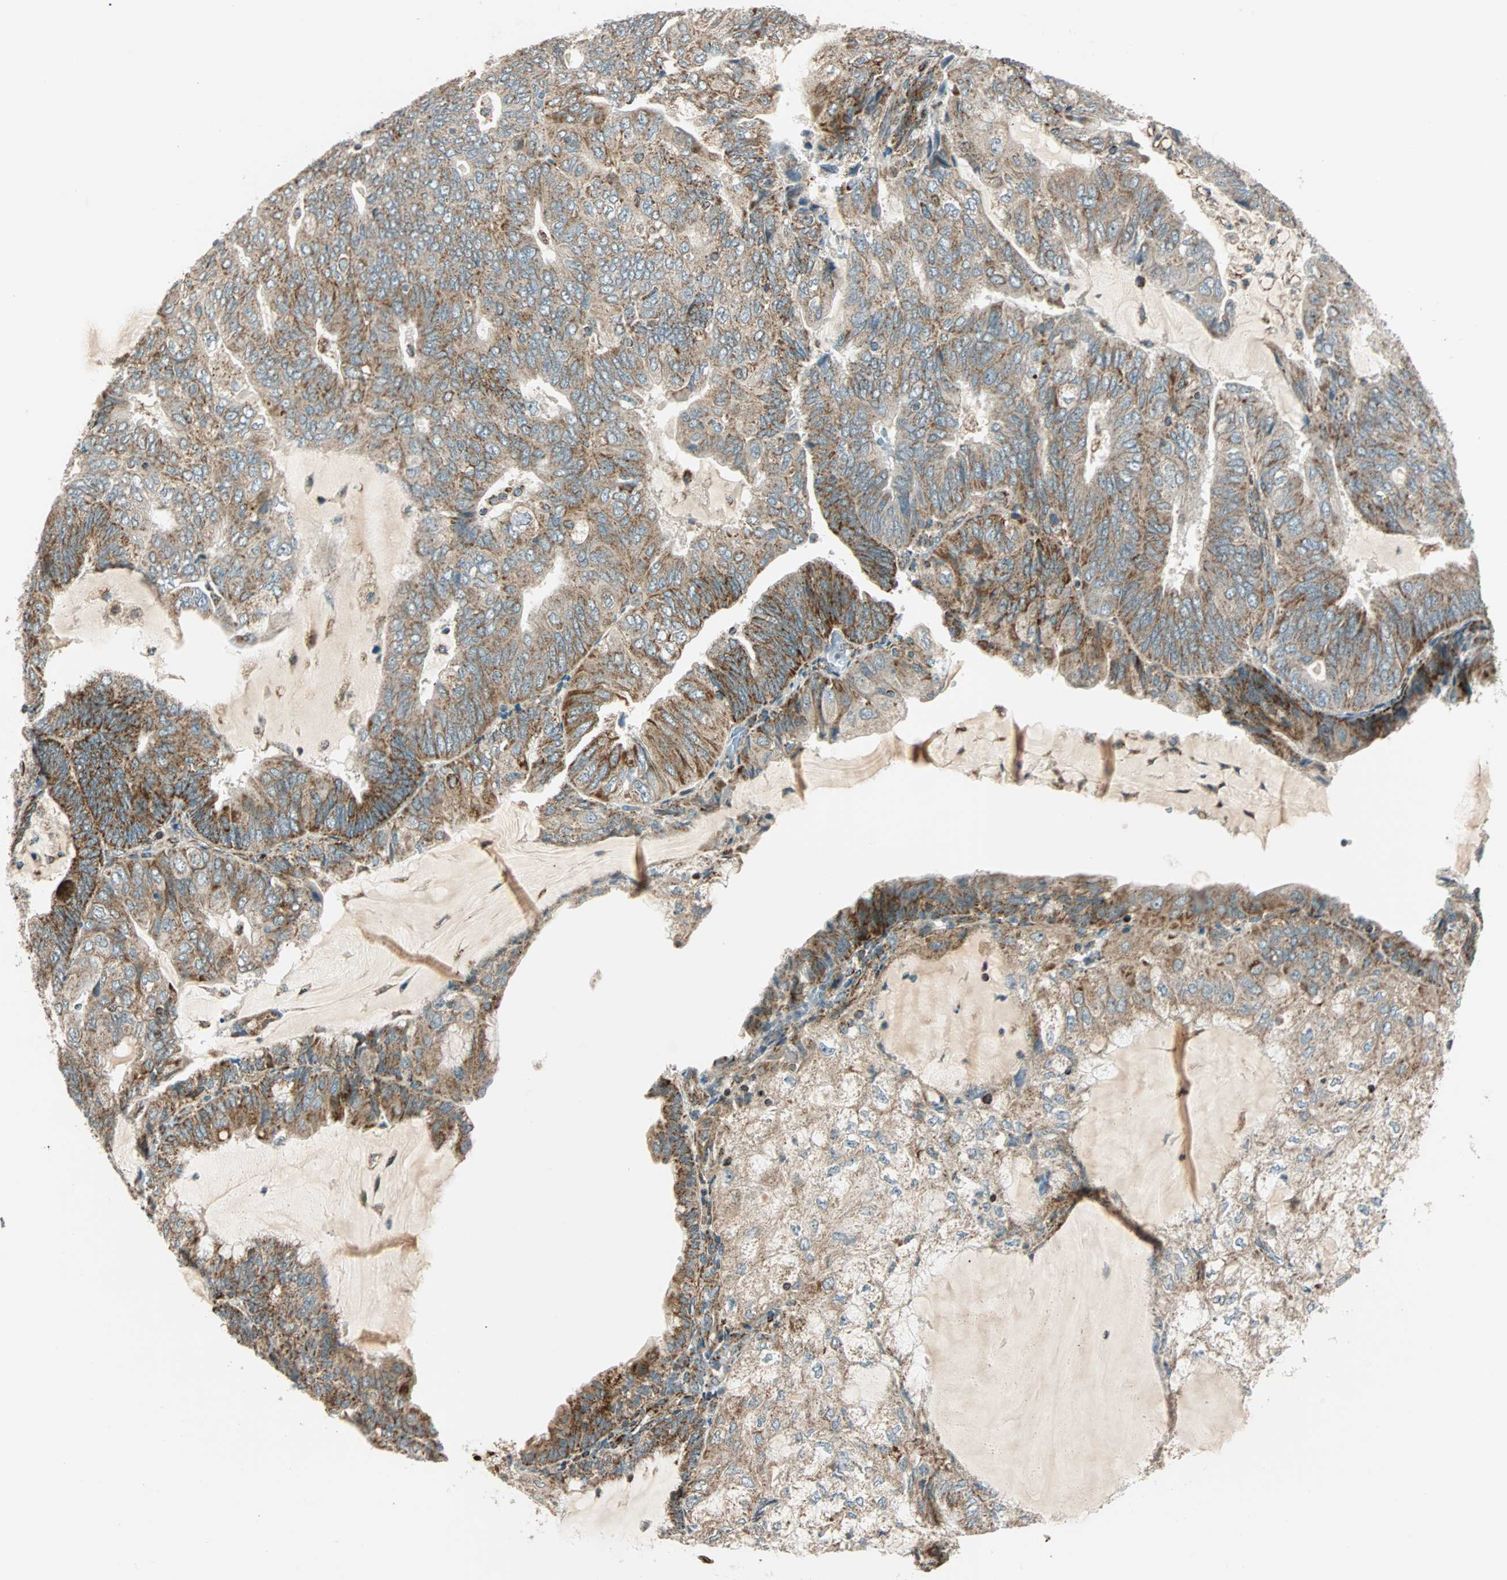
{"staining": {"intensity": "strong", "quantity": "<25%", "location": "cytoplasmic/membranous"}, "tissue": "endometrial cancer", "cell_type": "Tumor cells", "image_type": "cancer", "snomed": [{"axis": "morphology", "description": "Adenocarcinoma, NOS"}, {"axis": "topography", "description": "Endometrium"}], "caption": "Brown immunohistochemical staining in endometrial adenocarcinoma shows strong cytoplasmic/membranous expression in about <25% of tumor cells. Using DAB (3,3'-diaminobenzidine) (brown) and hematoxylin (blue) stains, captured at high magnification using brightfield microscopy.", "gene": "SPRY4", "patient": {"sex": "female", "age": 81}}